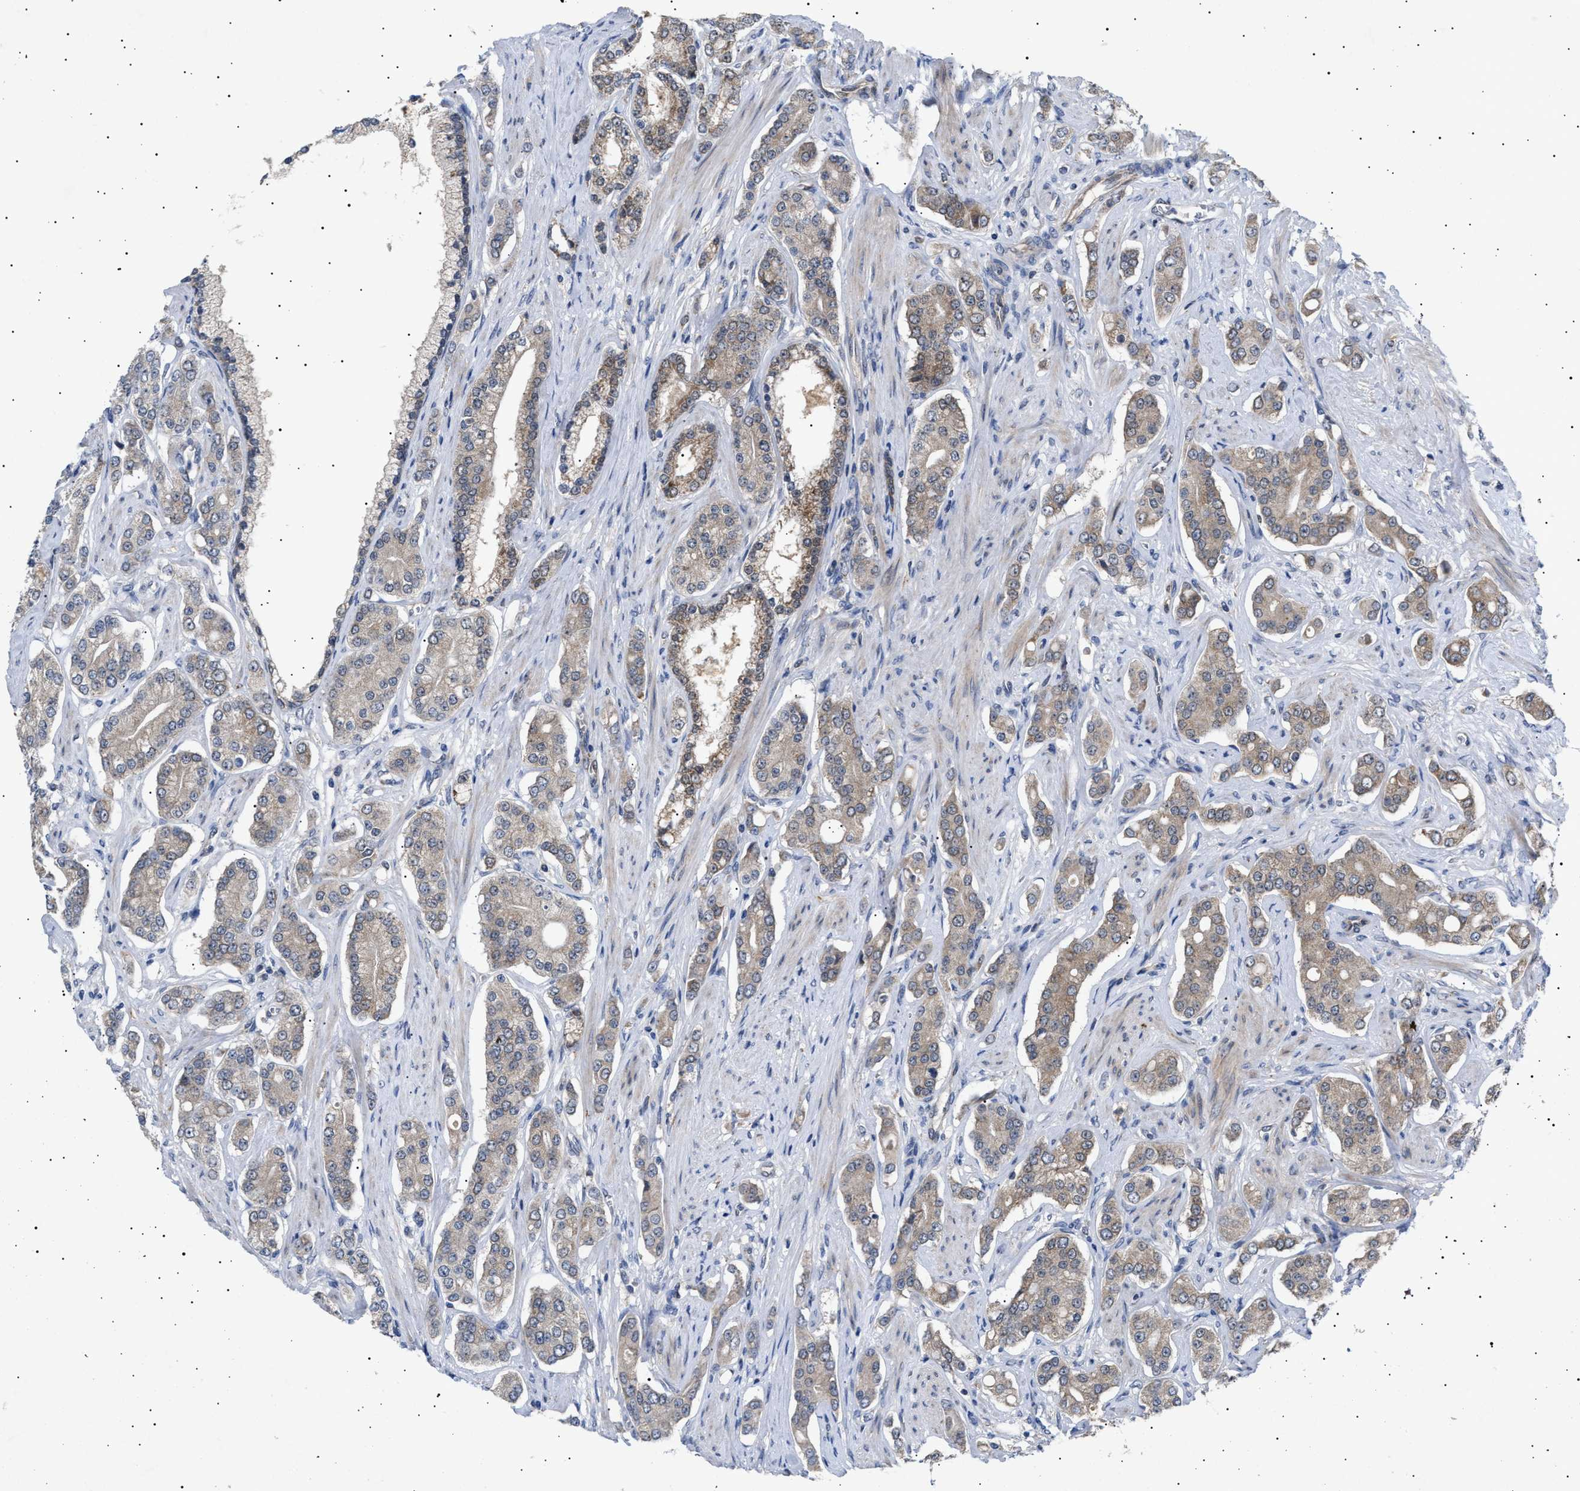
{"staining": {"intensity": "weak", "quantity": "25%-75%", "location": "cytoplasmic/membranous"}, "tissue": "prostate cancer", "cell_type": "Tumor cells", "image_type": "cancer", "snomed": [{"axis": "morphology", "description": "Adenocarcinoma, High grade"}, {"axis": "topography", "description": "Prostate"}], "caption": "Weak cytoplasmic/membranous positivity for a protein is present in about 25%-75% of tumor cells of prostate cancer using IHC.", "gene": "SIRT5", "patient": {"sex": "male", "age": 71}}